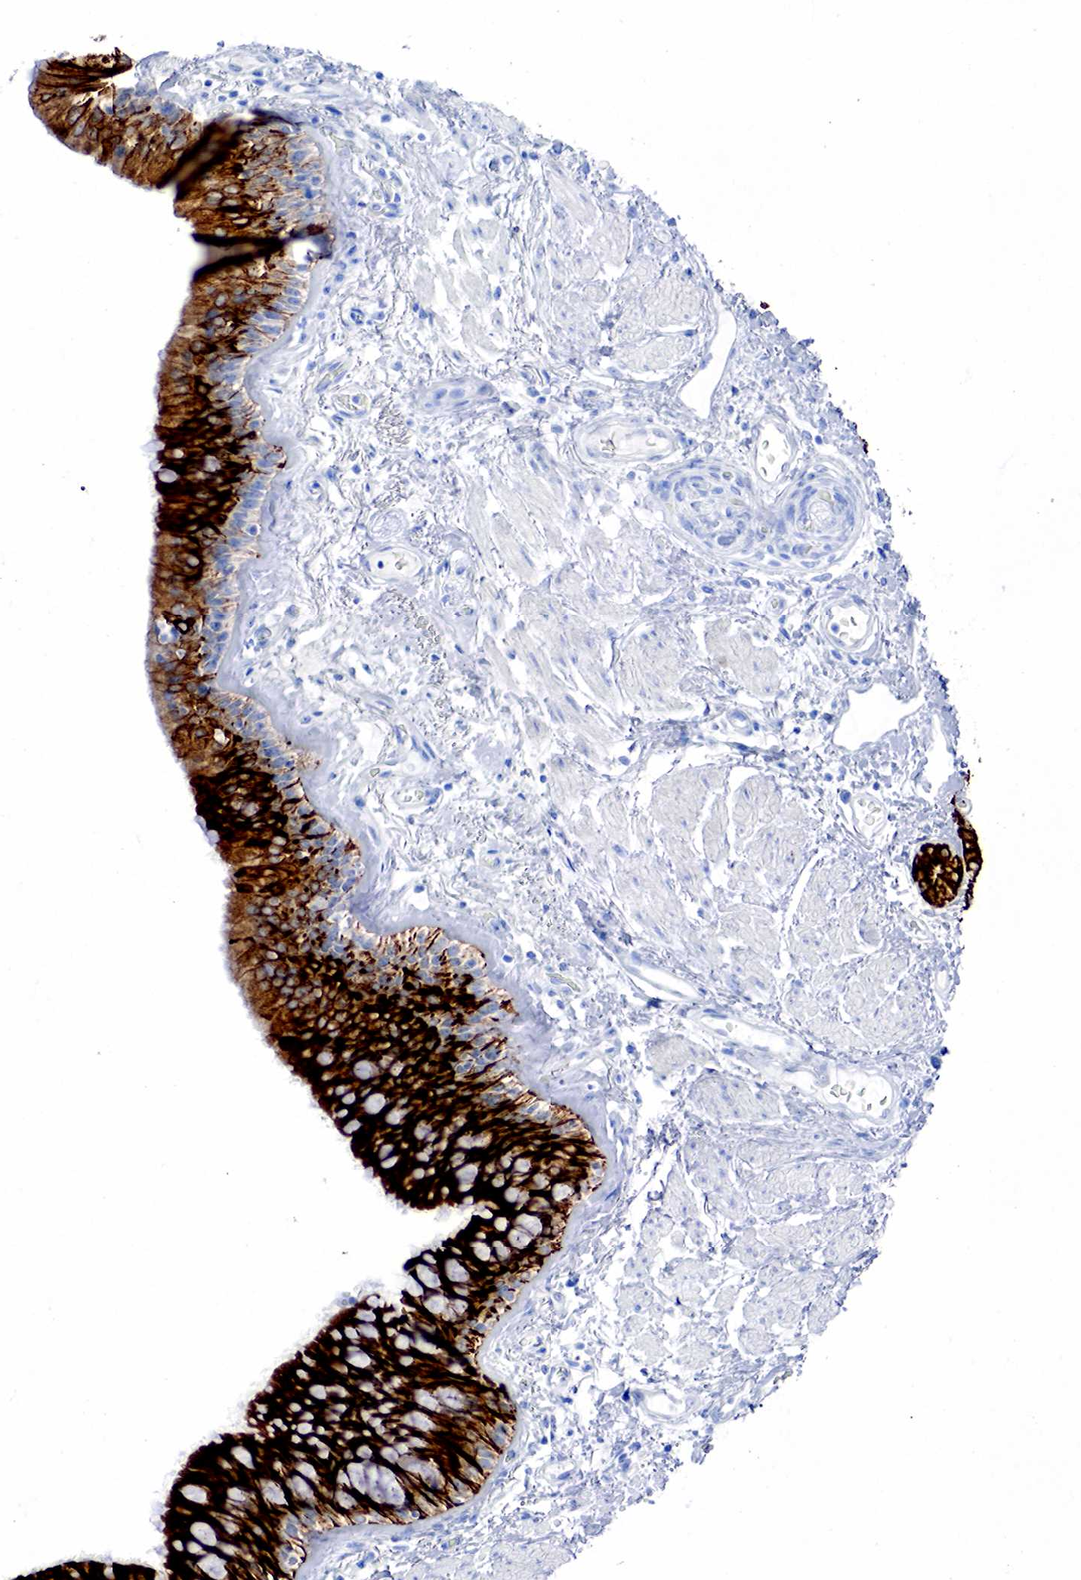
{"staining": {"intensity": "strong", "quantity": ">75%", "location": "cytoplasmic/membranous"}, "tissue": "bronchus", "cell_type": "Respiratory epithelial cells", "image_type": "normal", "snomed": [{"axis": "morphology", "description": "Normal tissue, NOS"}, {"axis": "topography", "description": "Bronchus"}, {"axis": "topography", "description": "Lung"}], "caption": "This is a histology image of IHC staining of normal bronchus, which shows strong positivity in the cytoplasmic/membranous of respiratory epithelial cells.", "gene": "KRT18", "patient": {"sex": "female", "age": 57}}